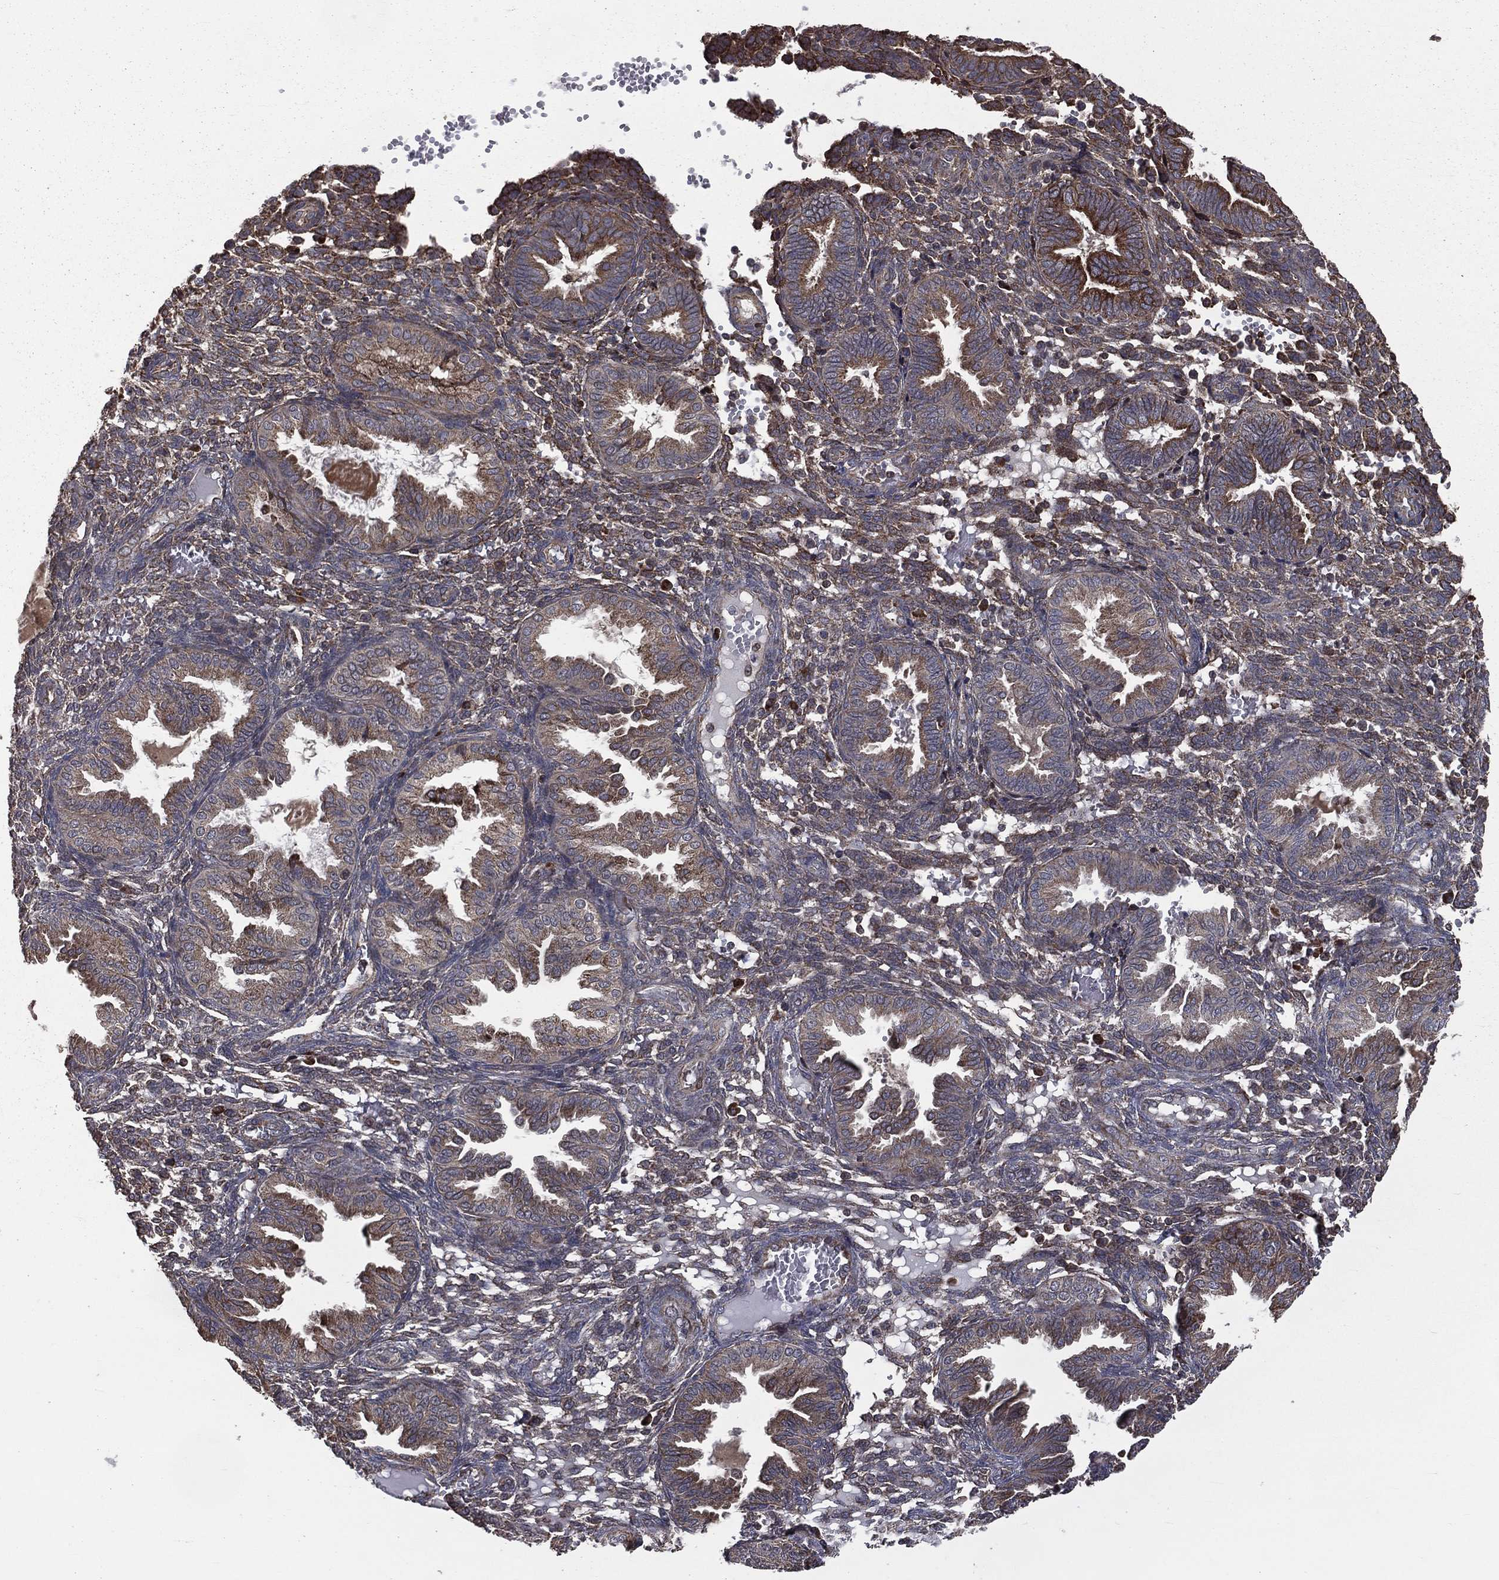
{"staining": {"intensity": "moderate", "quantity": "<25%", "location": "cytoplasmic/membranous"}, "tissue": "endometrium", "cell_type": "Cells in endometrial stroma", "image_type": "normal", "snomed": [{"axis": "morphology", "description": "Normal tissue, NOS"}, {"axis": "topography", "description": "Endometrium"}], "caption": "Benign endometrium displays moderate cytoplasmic/membranous positivity in approximately <25% of cells in endometrial stroma.", "gene": "OLFML1", "patient": {"sex": "female", "age": 42}}